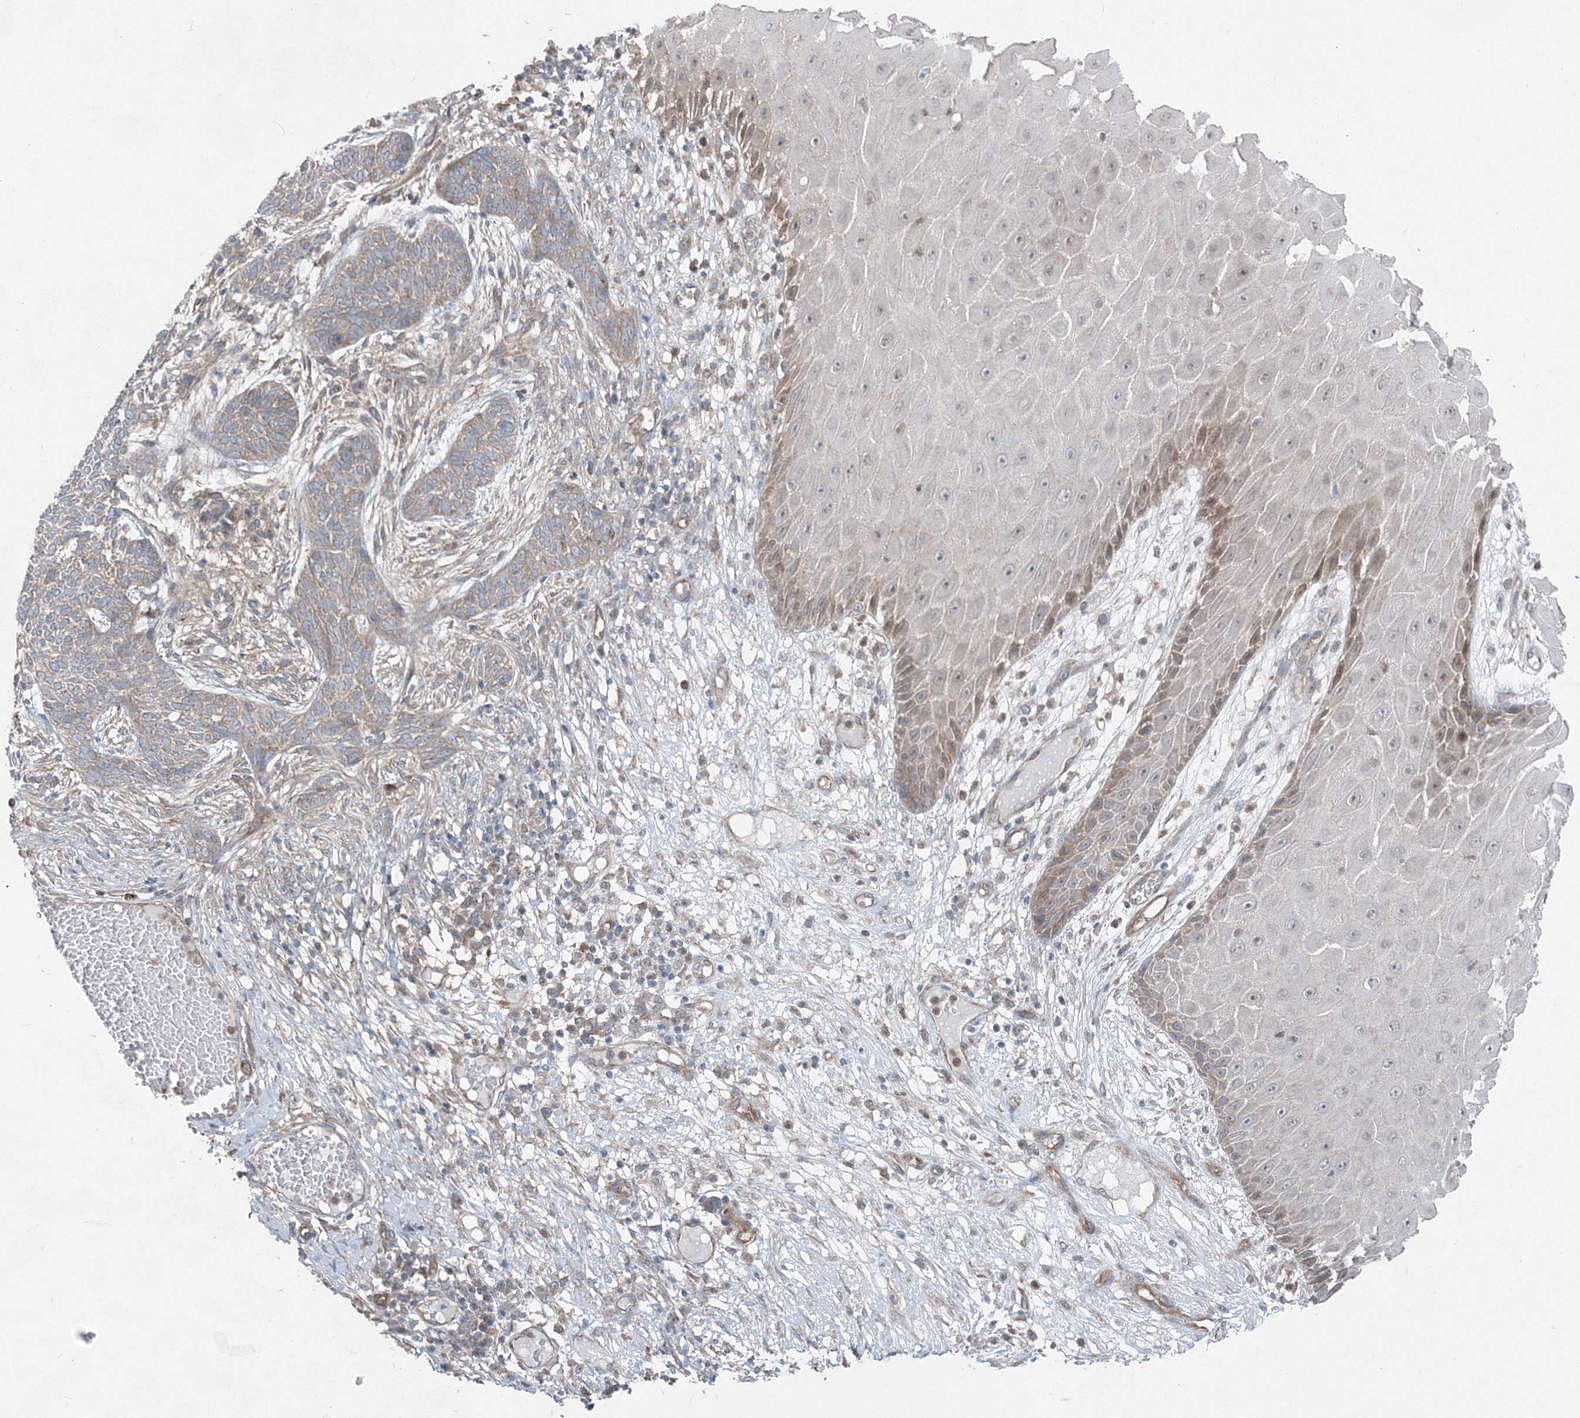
{"staining": {"intensity": "weak", "quantity": "25%-75%", "location": "cytoplasmic/membranous"}, "tissue": "skin cancer", "cell_type": "Tumor cells", "image_type": "cancer", "snomed": [{"axis": "morphology", "description": "Normal tissue, NOS"}, {"axis": "morphology", "description": "Basal cell carcinoma"}, {"axis": "topography", "description": "Skin"}], "caption": "This is a histology image of immunohistochemistry staining of basal cell carcinoma (skin), which shows weak expression in the cytoplasmic/membranous of tumor cells.", "gene": "TPRKB", "patient": {"sex": "male", "age": 64}}